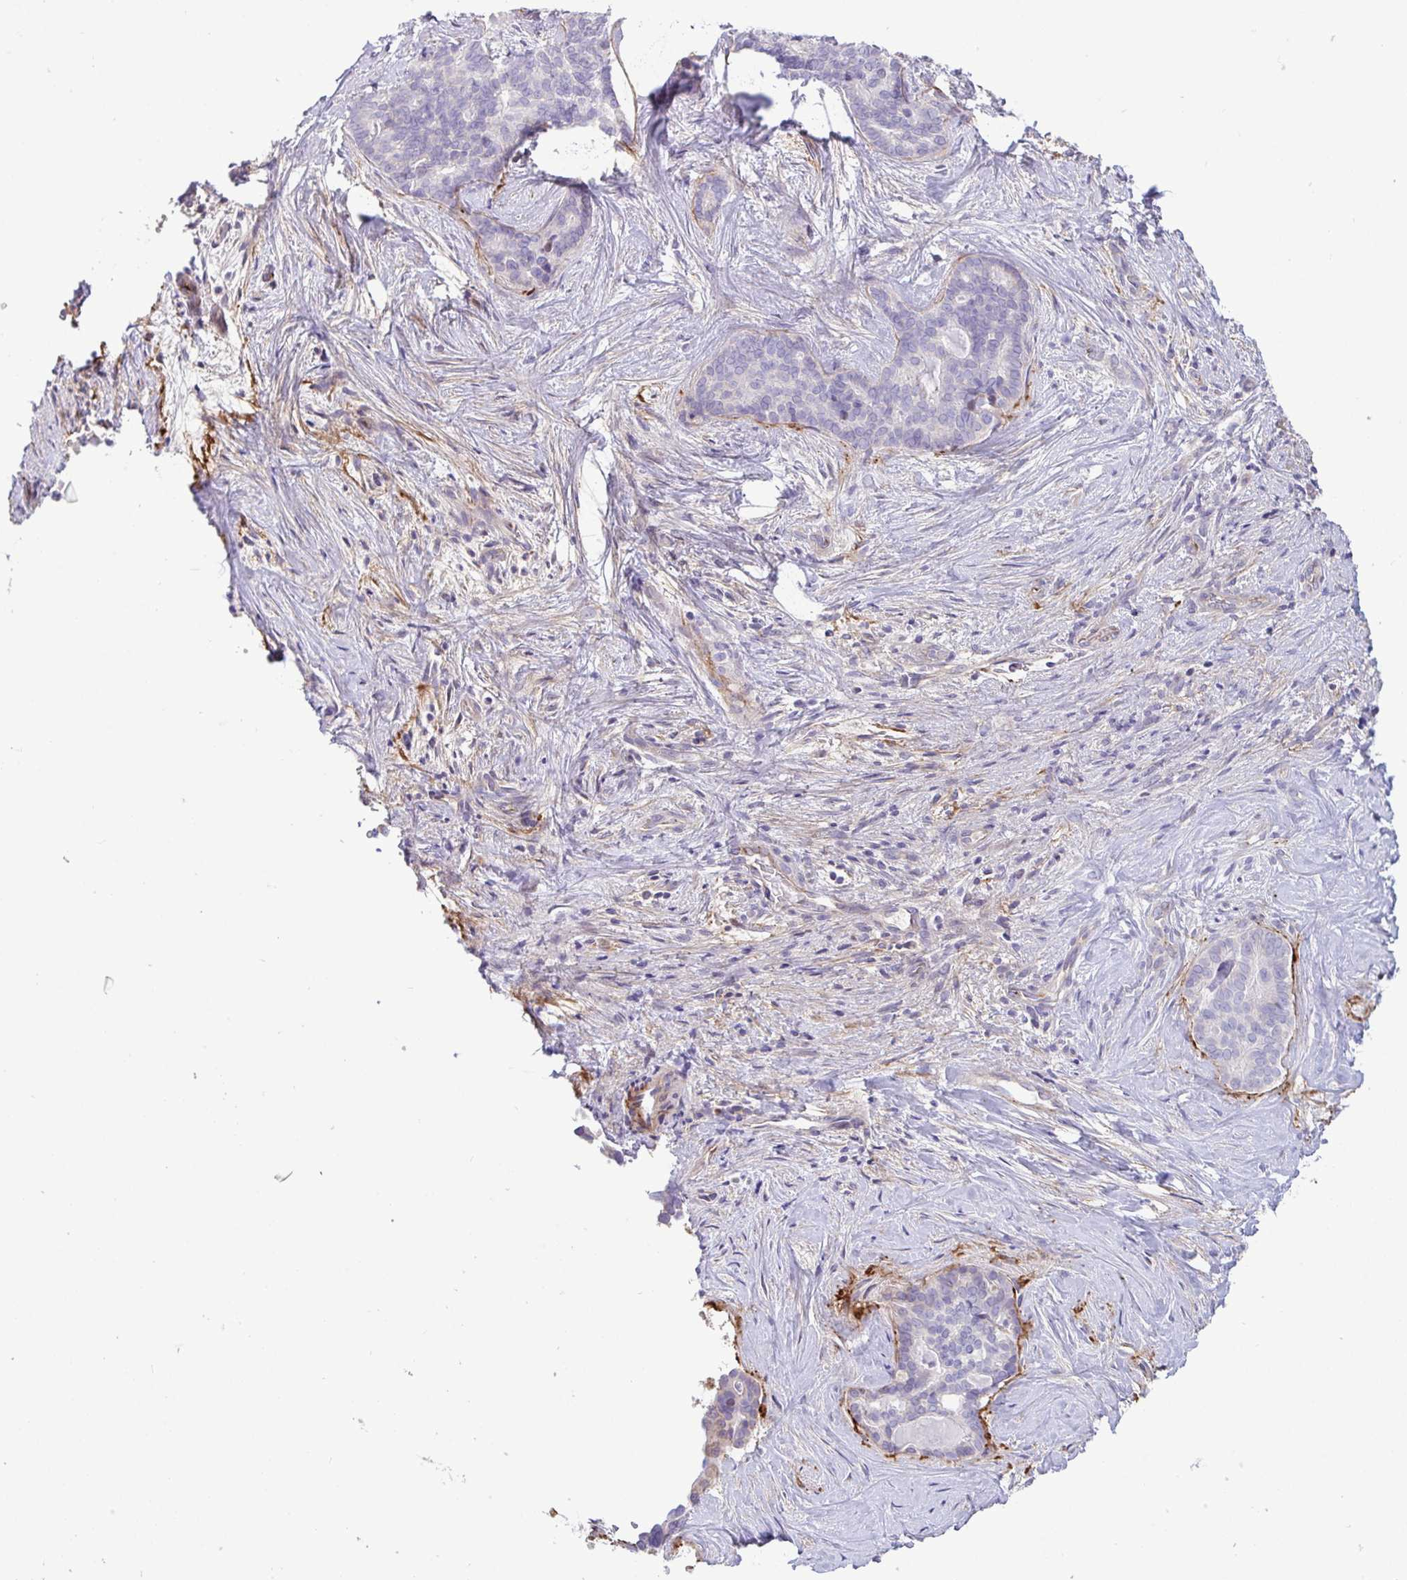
{"staining": {"intensity": "negative", "quantity": "none", "location": "none"}, "tissue": "liver cancer", "cell_type": "Tumor cells", "image_type": "cancer", "snomed": [{"axis": "morphology", "description": "Cholangiocarcinoma"}, {"axis": "topography", "description": "Liver"}], "caption": "Tumor cells are negative for protein expression in human liver cancer.", "gene": "IL37", "patient": {"sex": "female", "age": 64}}